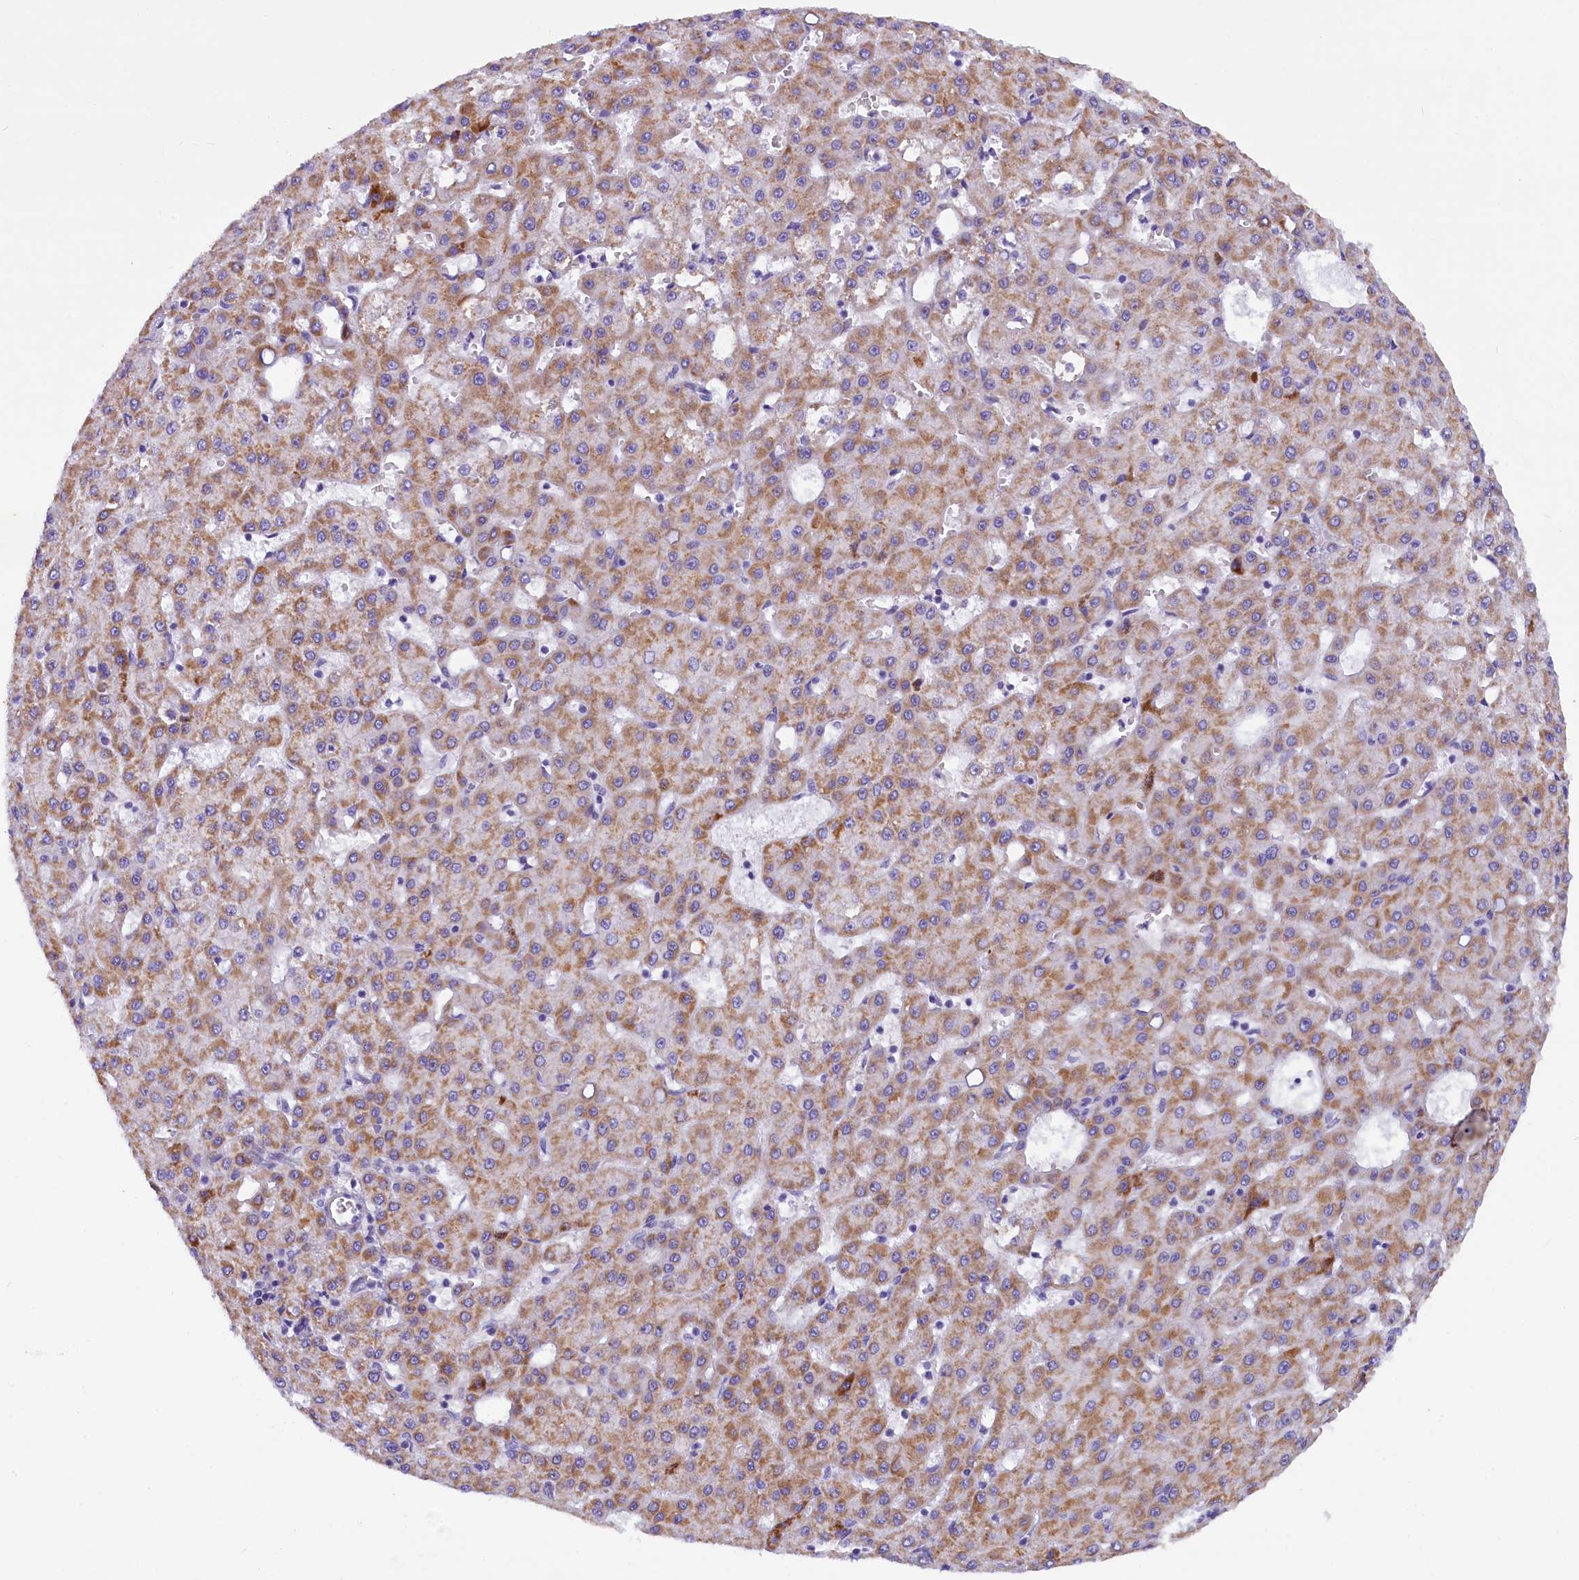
{"staining": {"intensity": "moderate", "quantity": ">75%", "location": "cytoplasmic/membranous"}, "tissue": "liver cancer", "cell_type": "Tumor cells", "image_type": "cancer", "snomed": [{"axis": "morphology", "description": "Carcinoma, Hepatocellular, NOS"}, {"axis": "topography", "description": "Liver"}], "caption": "Immunohistochemistry micrograph of liver cancer (hepatocellular carcinoma) stained for a protein (brown), which displays medium levels of moderate cytoplasmic/membranous positivity in about >75% of tumor cells.", "gene": "RTTN", "patient": {"sex": "male", "age": 47}}